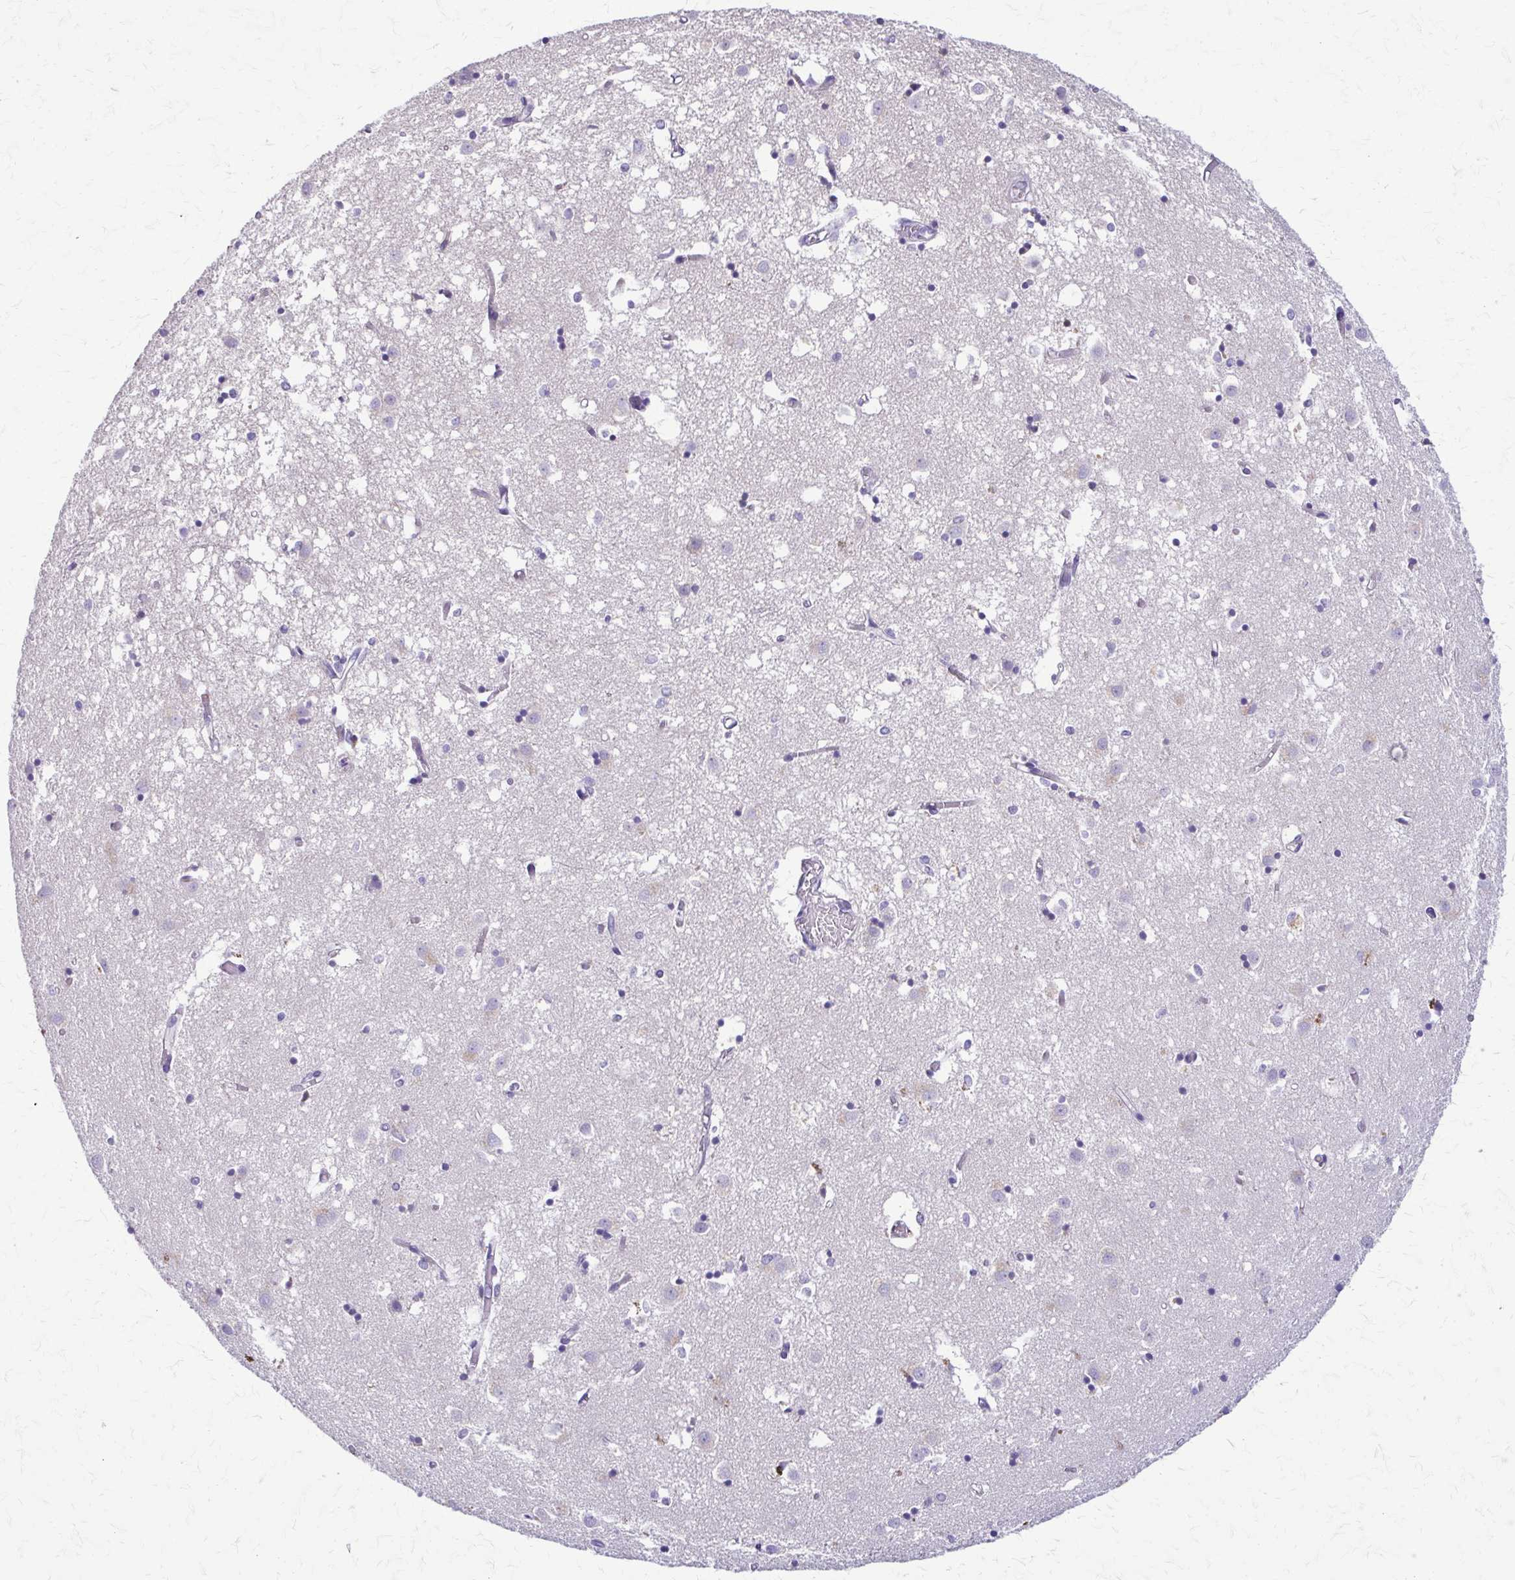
{"staining": {"intensity": "negative", "quantity": "none", "location": "none"}, "tissue": "caudate", "cell_type": "Glial cells", "image_type": "normal", "snomed": [{"axis": "morphology", "description": "Normal tissue, NOS"}, {"axis": "topography", "description": "Lateral ventricle wall"}], "caption": "Glial cells show no significant protein staining in unremarkable caudate. The staining was performed using DAB (3,3'-diaminobenzidine) to visualize the protein expression in brown, while the nuclei were stained in blue with hematoxylin (Magnification: 20x).", "gene": "SAMD13", "patient": {"sex": "male", "age": 70}}